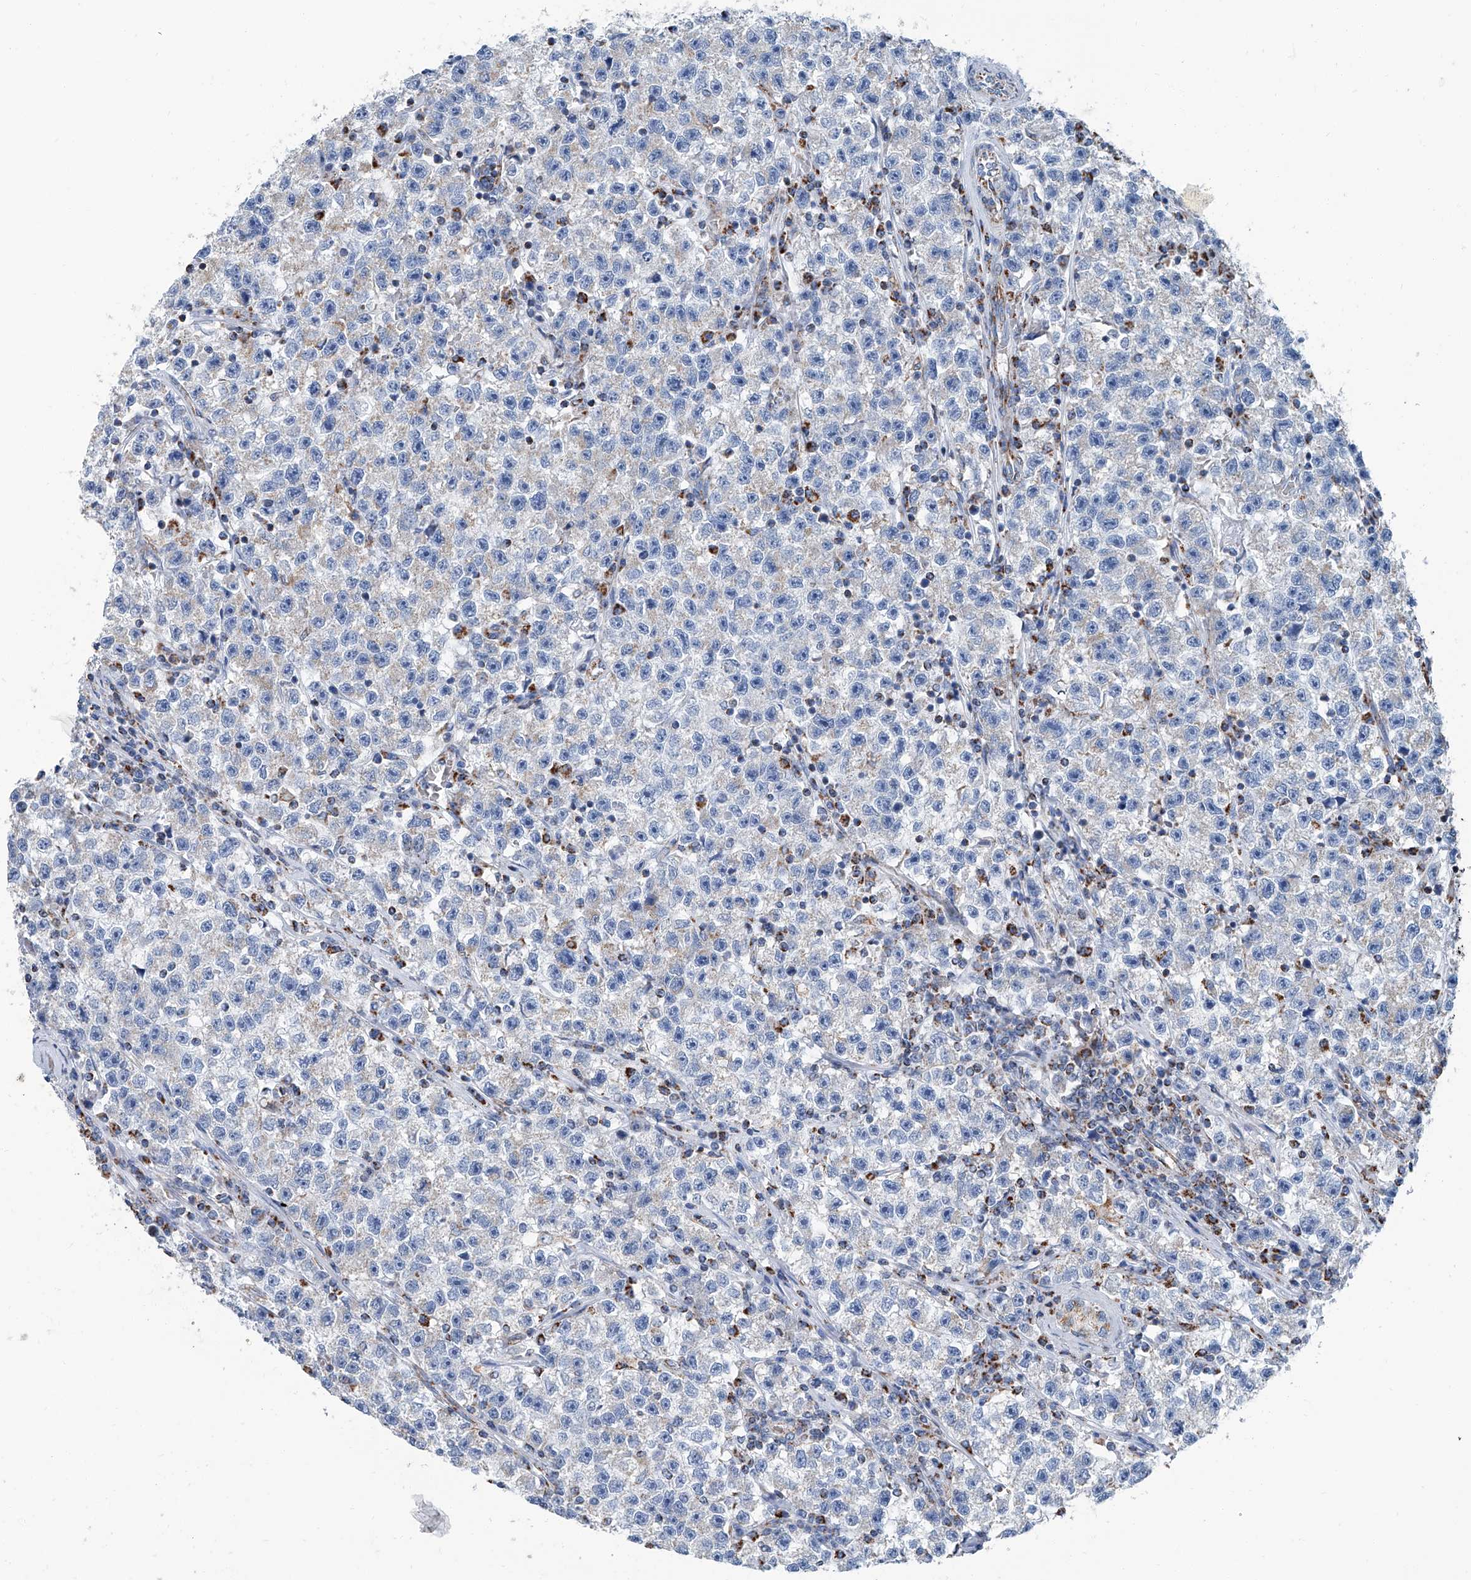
{"staining": {"intensity": "negative", "quantity": "none", "location": "none"}, "tissue": "testis cancer", "cell_type": "Tumor cells", "image_type": "cancer", "snomed": [{"axis": "morphology", "description": "Seminoma, NOS"}, {"axis": "topography", "description": "Testis"}], "caption": "An image of human testis cancer (seminoma) is negative for staining in tumor cells.", "gene": "MT-ND1", "patient": {"sex": "male", "age": 22}}